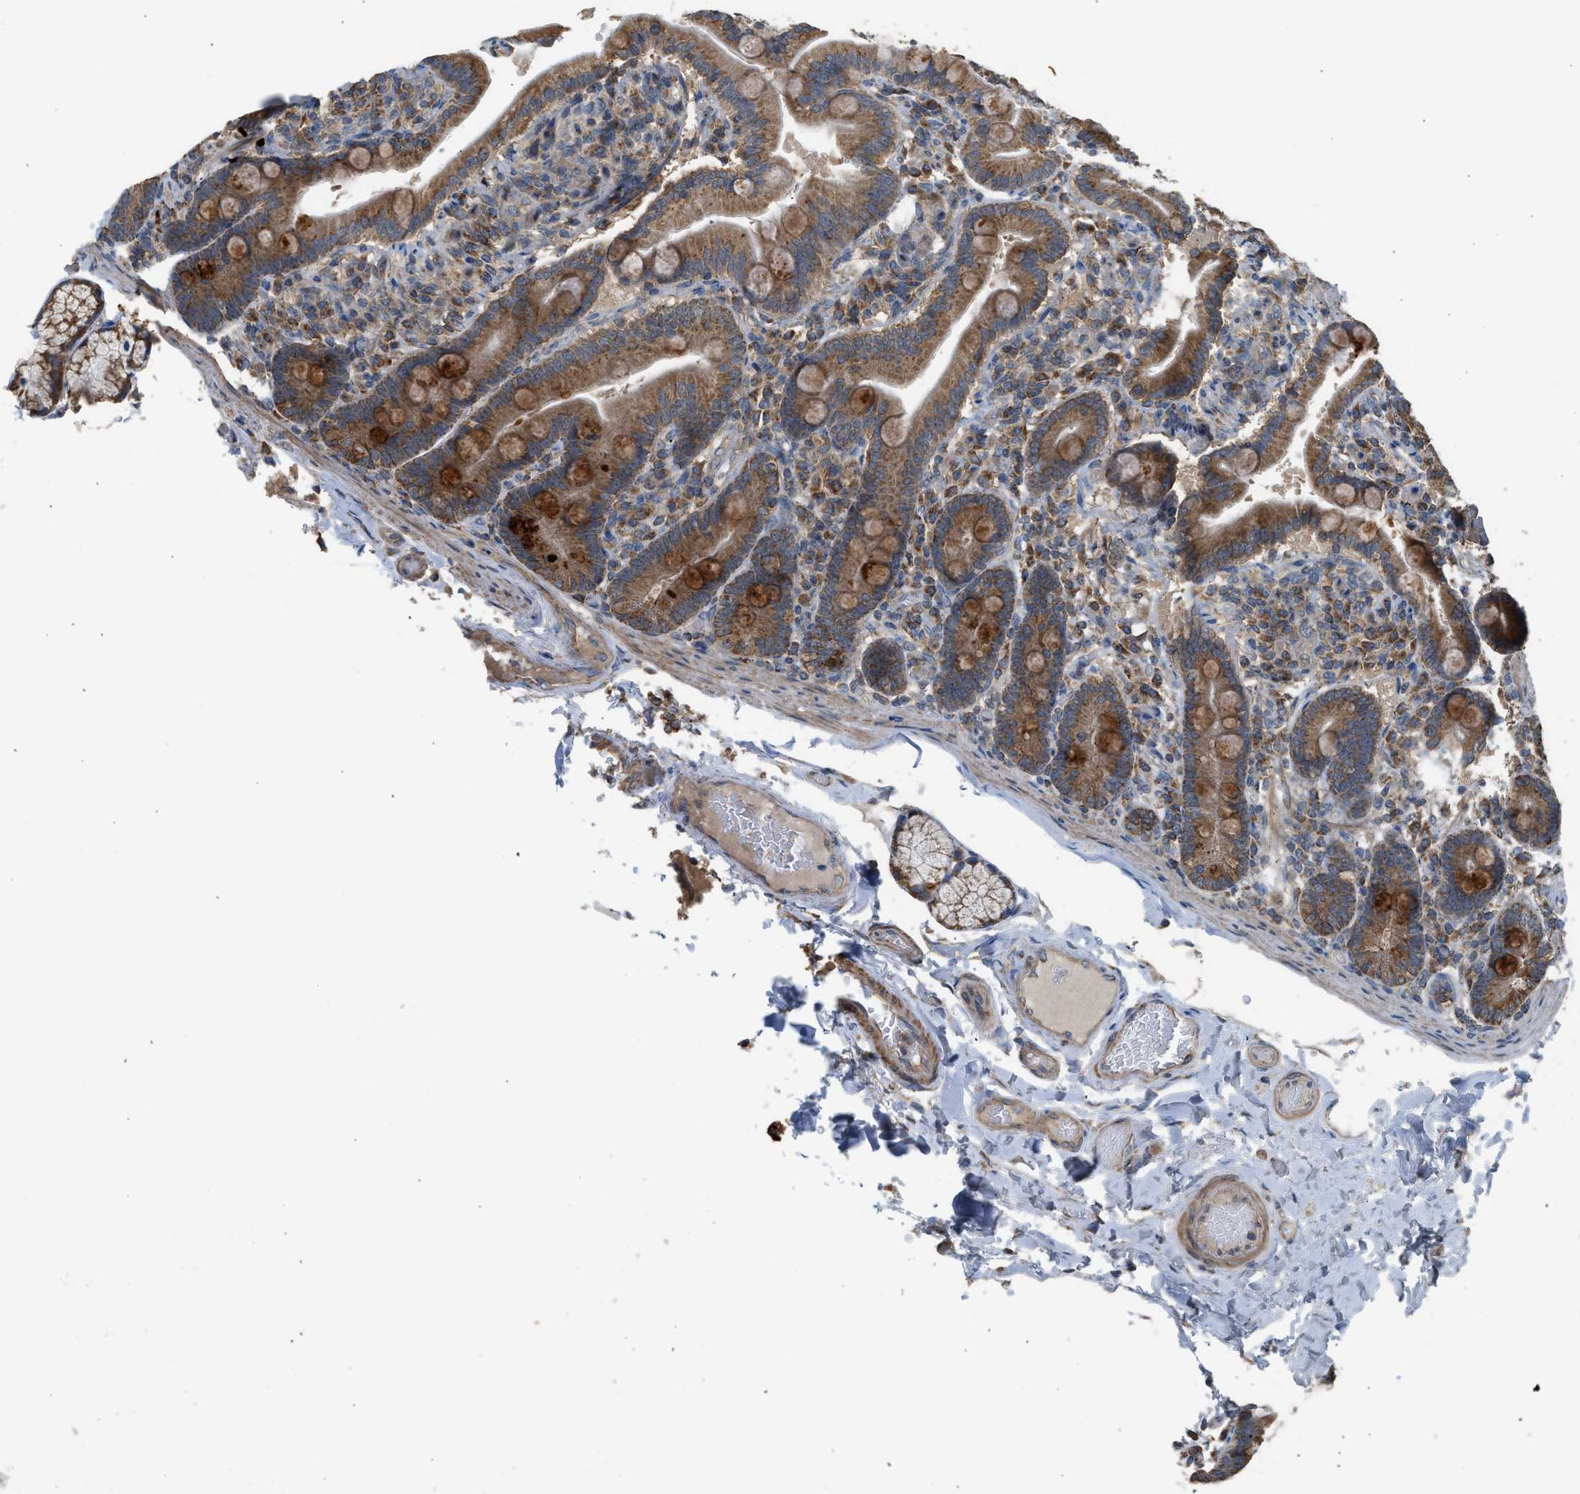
{"staining": {"intensity": "strong", "quantity": ">75%", "location": "cytoplasmic/membranous"}, "tissue": "duodenum", "cell_type": "Glandular cells", "image_type": "normal", "snomed": [{"axis": "morphology", "description": "Normal tissue, NOS"}, {"axis": "topography", "description": "Duodenum"}], "caption": "Immunohistochemistry (IHC) (DAB (3,3'-diaminobenzidine)) staining of unremarkable human duodenum displays strong cytoplasmic/membranous protein positivity in about >75% of glandular cells.", "gene": "STARD3", "patient": {"sex": "male", "age": 54}}